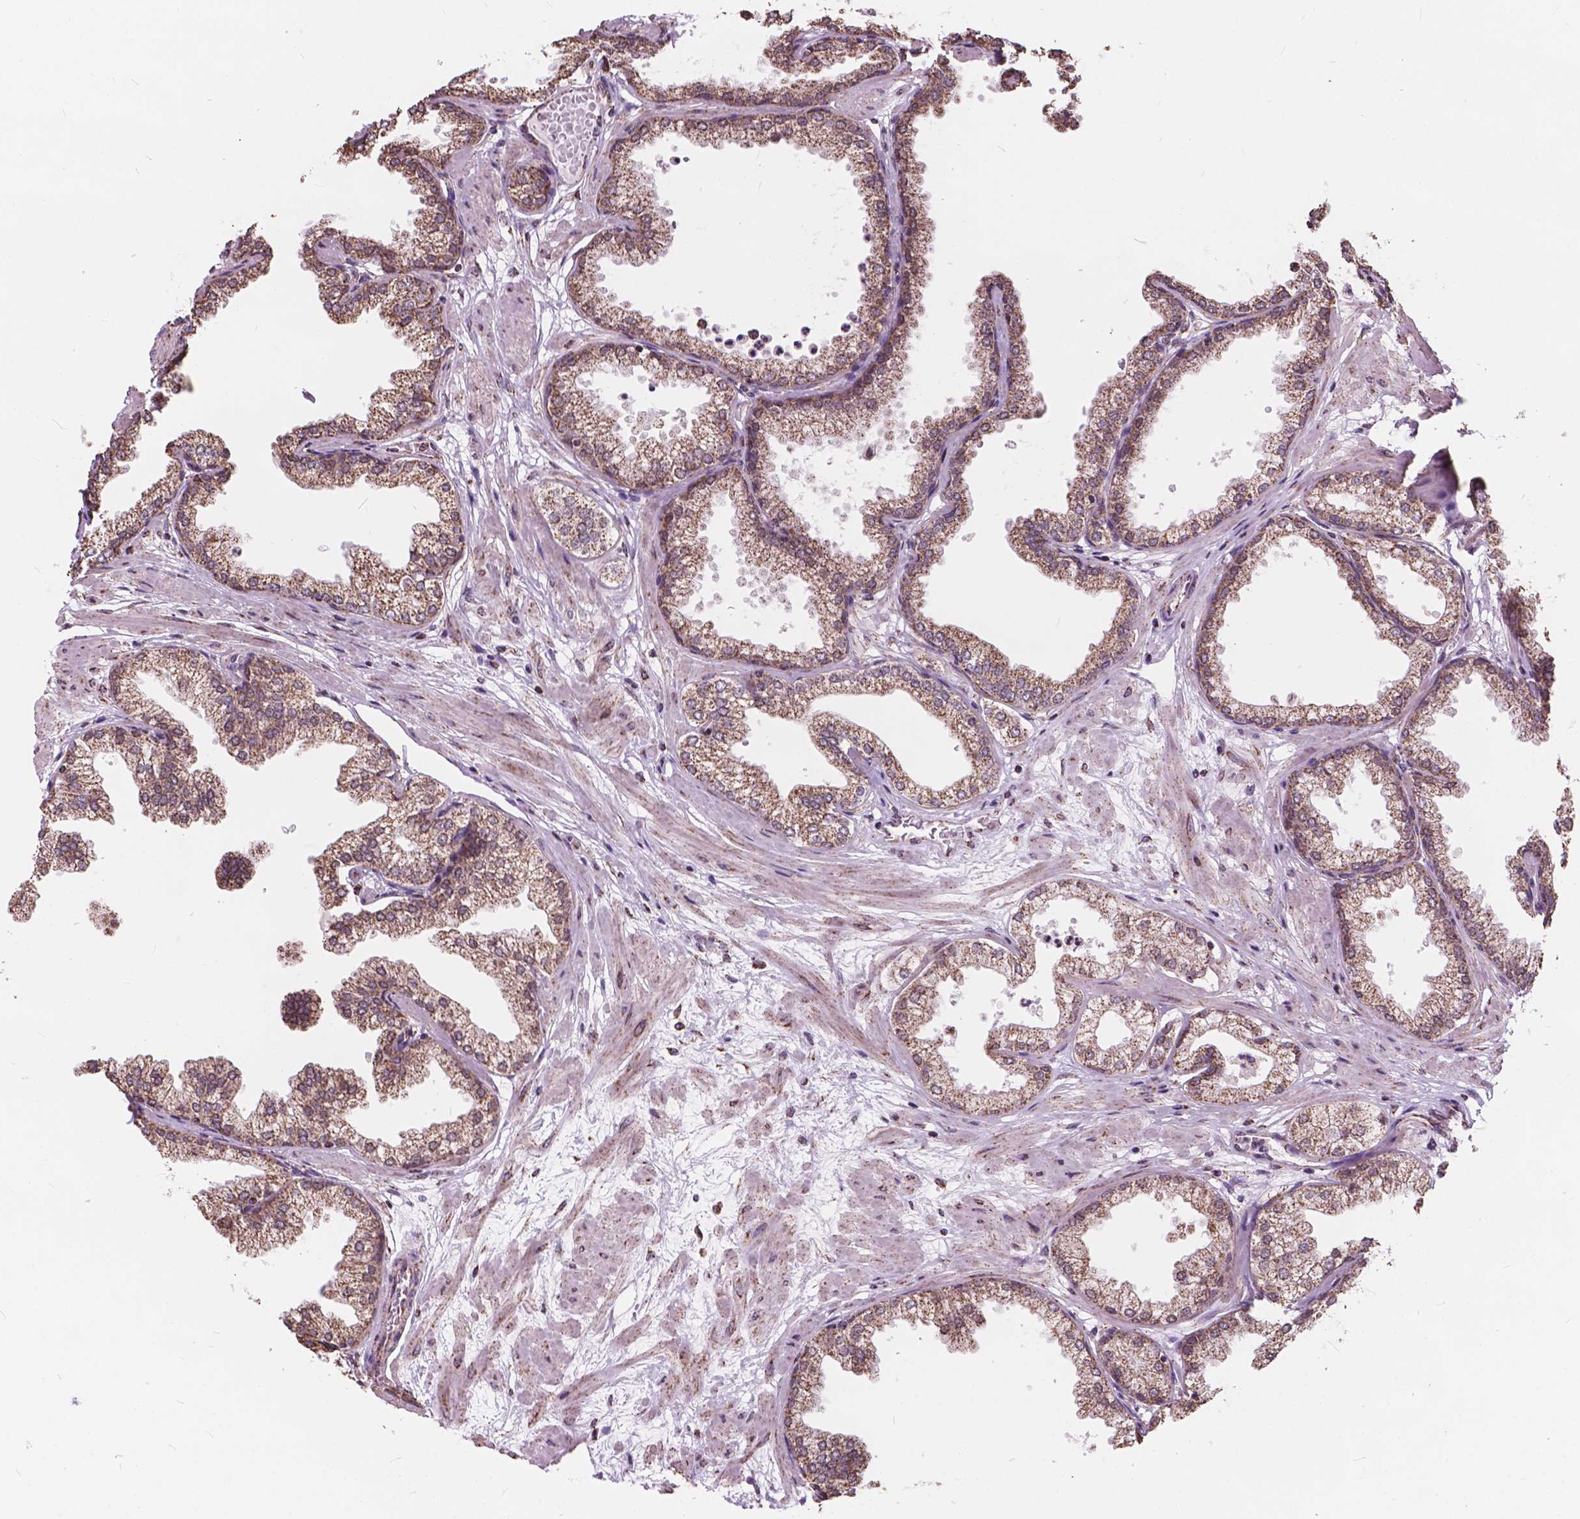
{"staining": {"intensity": "moderate", "quantity": ">75%", "location": "cytoplasmic/membranous"}, "tissue": "prostate", "cell_type": "Glandular cells", "image_type": "normal", "snomed": [{"axis": "morphology", "description": "Normal tissue, NOS"}, {"axis": "topography", "description": "Prostate"}], "caption": "Immunohistochemistry (IHC) staining of benign prostate, which exhibits medium levels of moderate cytoplasmic/membranous expression in approximately >75% of glandular cells indicating moderate cytoplasmic/membranous protein expression. The staining was performed using DAB (brown) for protein detection and nuclei were counterstained in hematoxylin (blue).", "gene": "SCOC", "patient": {"sex": "male", "age": 37}}